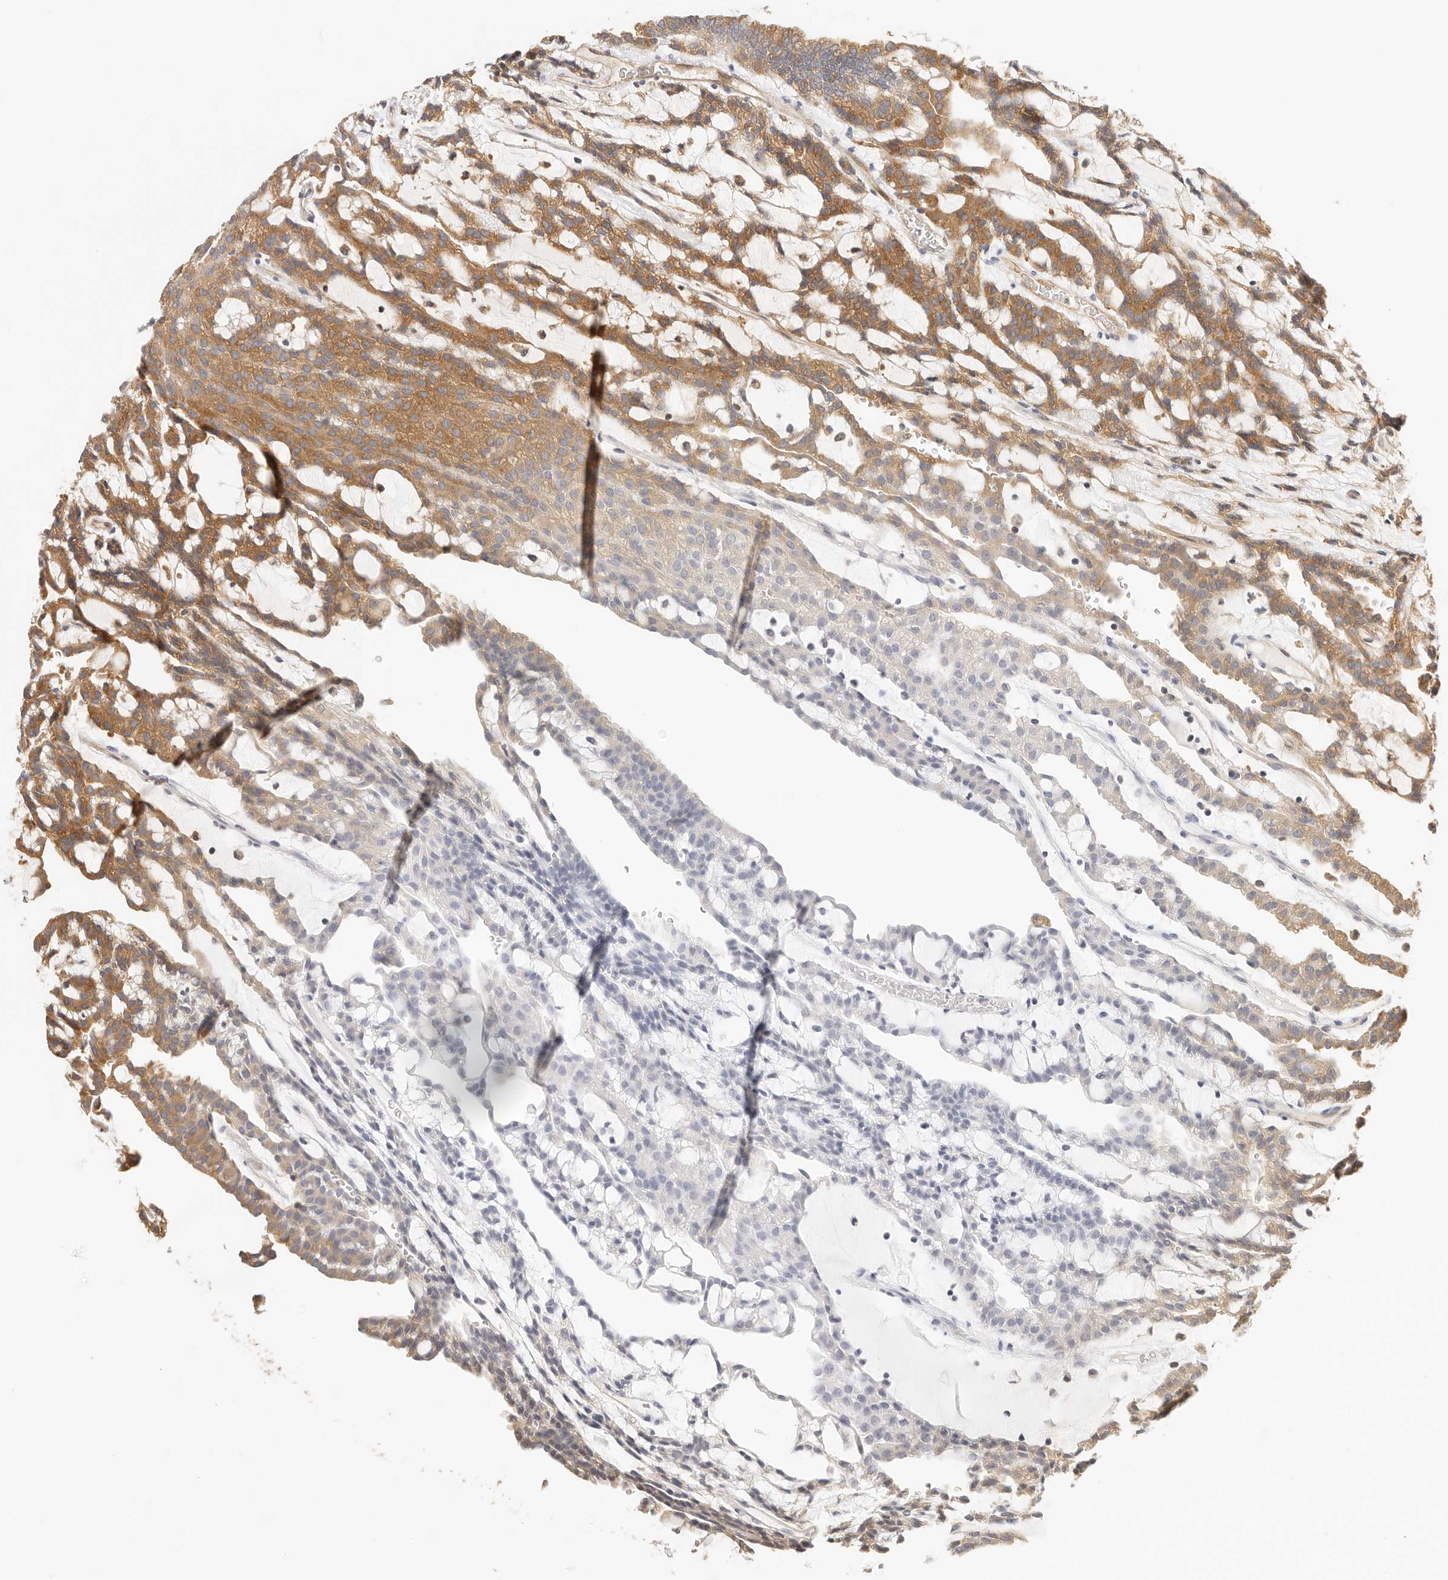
{"staining": {"intensity": "moderate", "quantity": "25%-75%", "location": "cytoplasmic/membranous"}, "tissue": "renal cancer", "cell_type": "Tumor cells", "image_type": "cancer", "snomed": [{"axis": "morphology", "description": "Adenocarcinoma, NOS"}, {"axis": "topography", "description": "Kidney"}], "caption": "Adenocarcinoma (renal) tissue exhibits moderate cytoplasmic/membranous expression in approximately 25%-75% of tumor cells Nuclei are stained in blue.", "gene": "DTNBP1", "patient": {"sex": "male", "age": 63}}